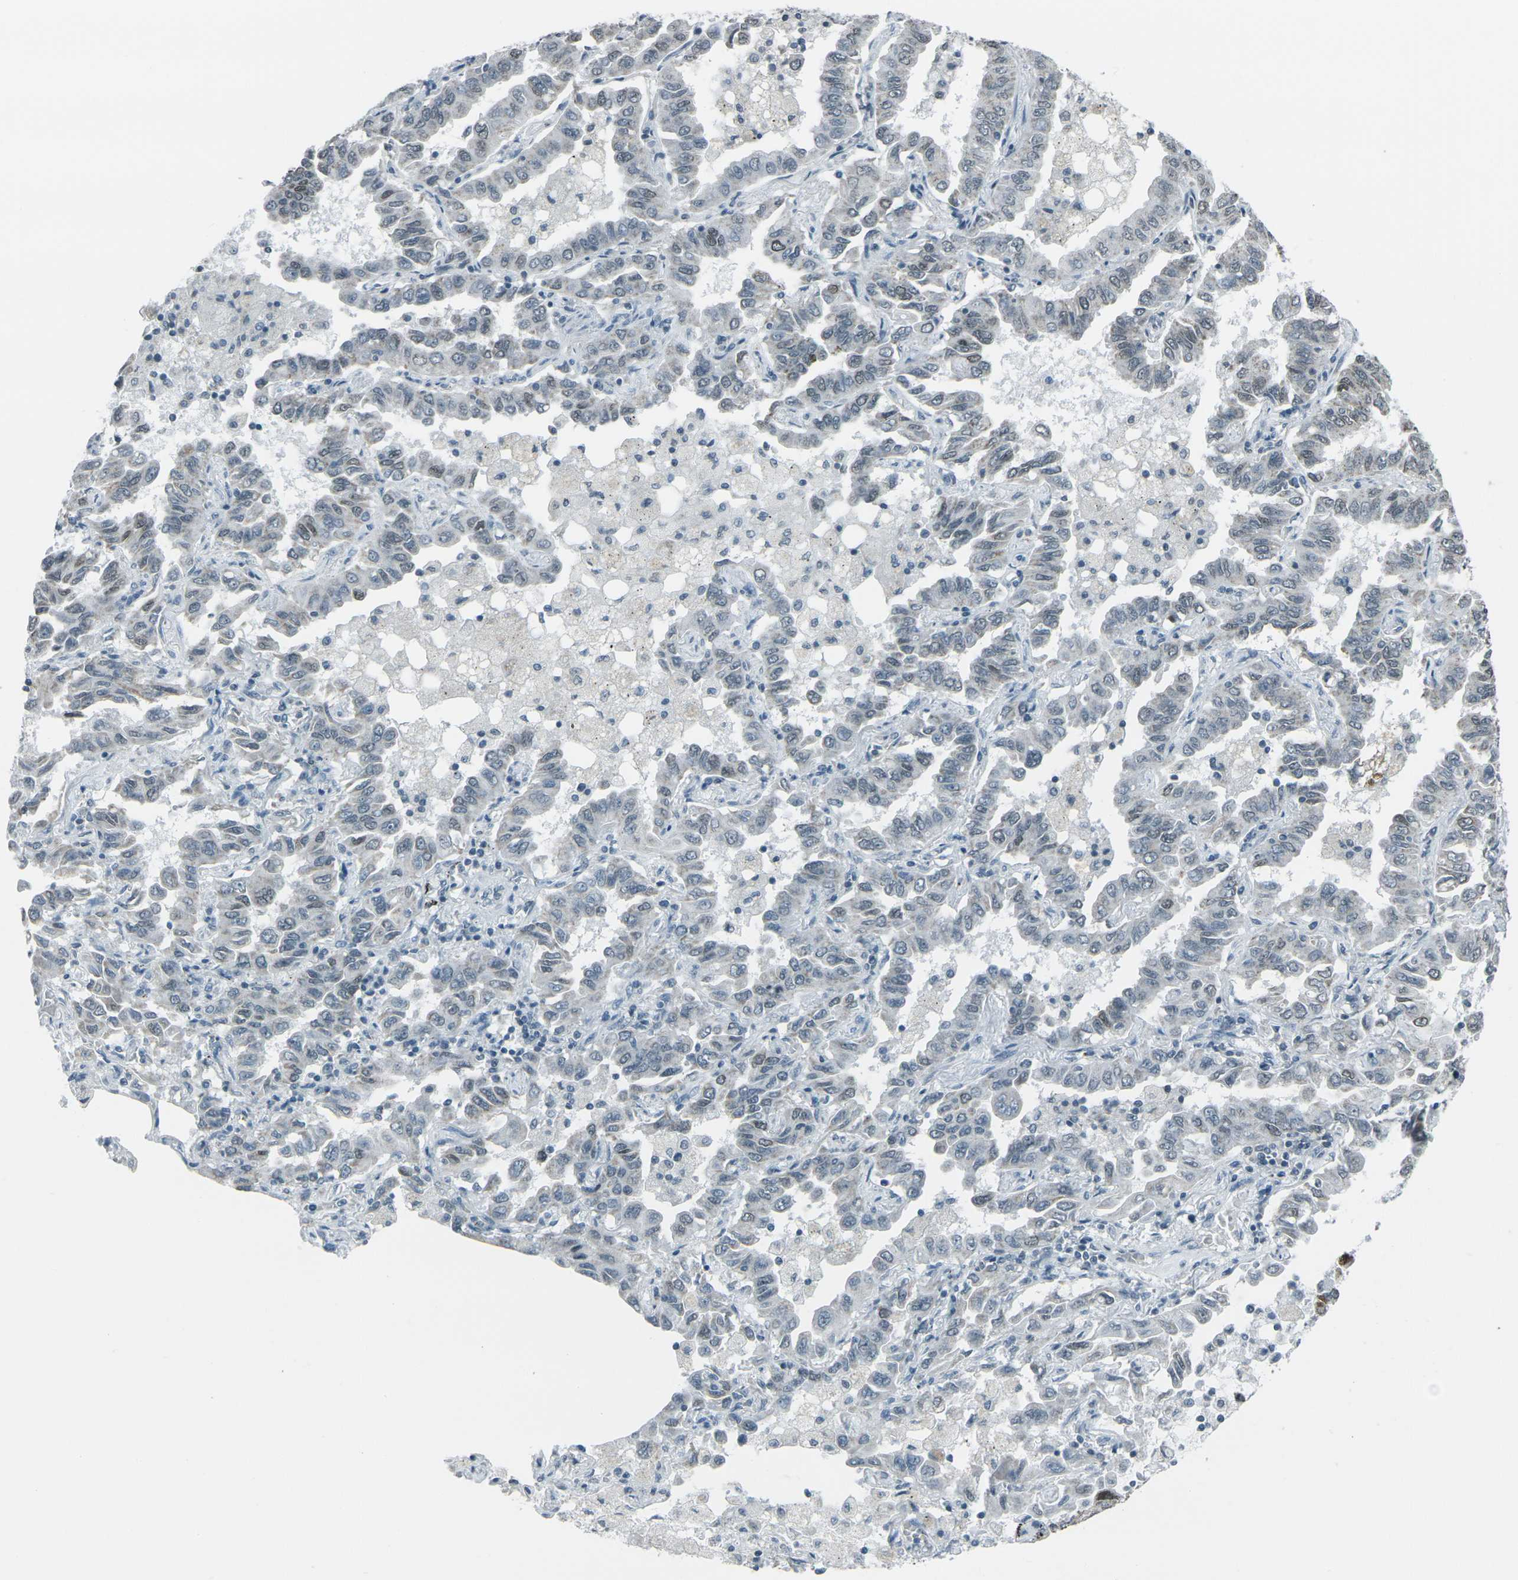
{"staining": {"intensity": "strong", "quantity": "<25%", "location": "nuclear"}, "tissue": "lung cancer", "cell_type": "Tumor cells", "image_type": "cancer", "snomed": [{"axis": "morphology", "description": "Adenocarcinoma, NOS"}, {"axis": "topography", "description": "Lung"}], "caption": "DAB immunohistochemical staining of lung cancer (adenocarcinoma) exhibits strong nuclear protein positivity in approximately <25% of tumor cells.", "gene": "H2BC1", "patient": {"sex": "male", "age": 64}}